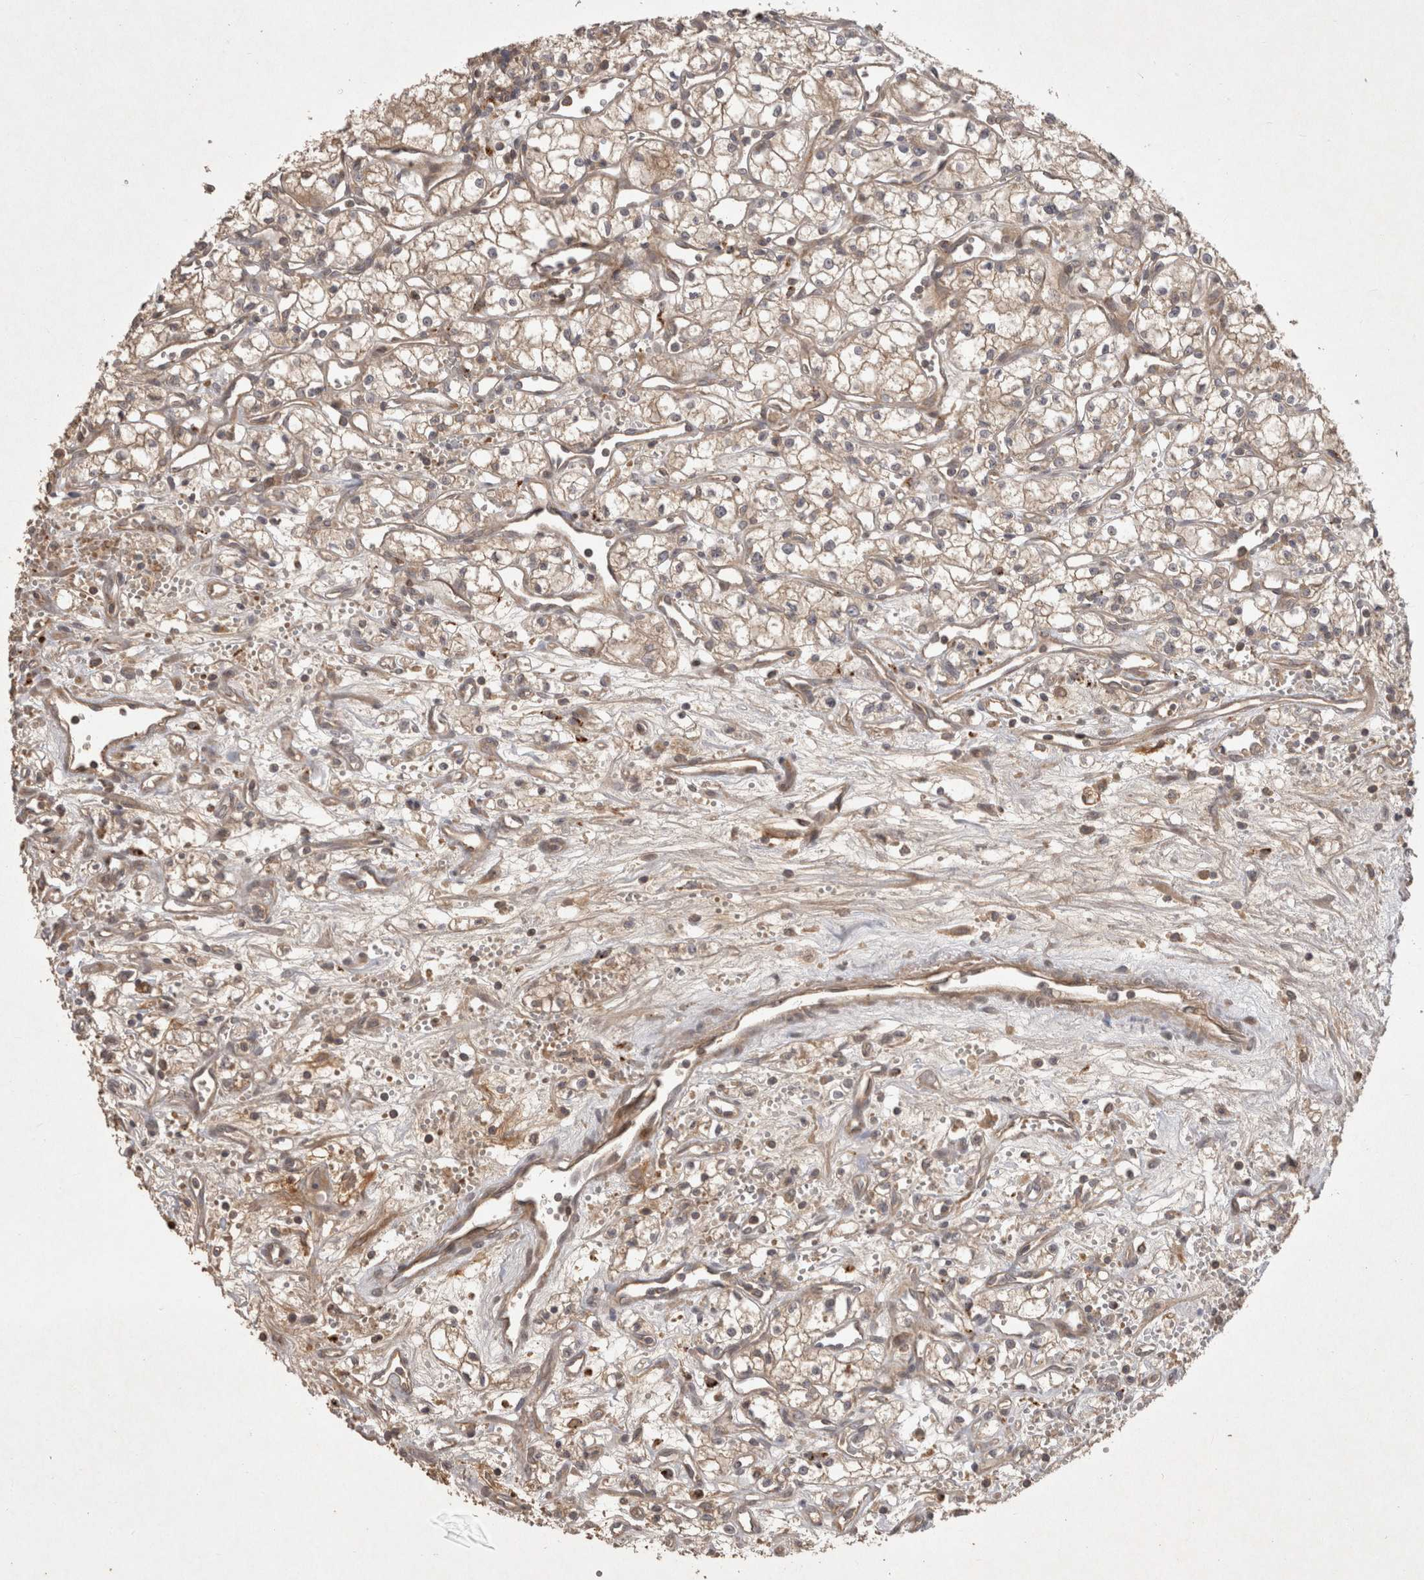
{"staining": {"intensity": "weak", "quantity": ">75%", "location": "cytoplasmic/membranous"}, "tissue": "renal cancer", "cell_type": "Tumor cells", "image_type": "cancer", "snomed": [{"axis": "morphology", "description": "Adenocarcinoma, NOS"}, {"axis": "topography", "description": "Kidney"}], "caption": "Protein analysis of renal adenocarcinoma tissue exhibits weak cytoplasmic/membranous positivity in about >75% of tumor cells.", "gene": "PPP1R42", "patient": {"sex": "male", "age": 59}}